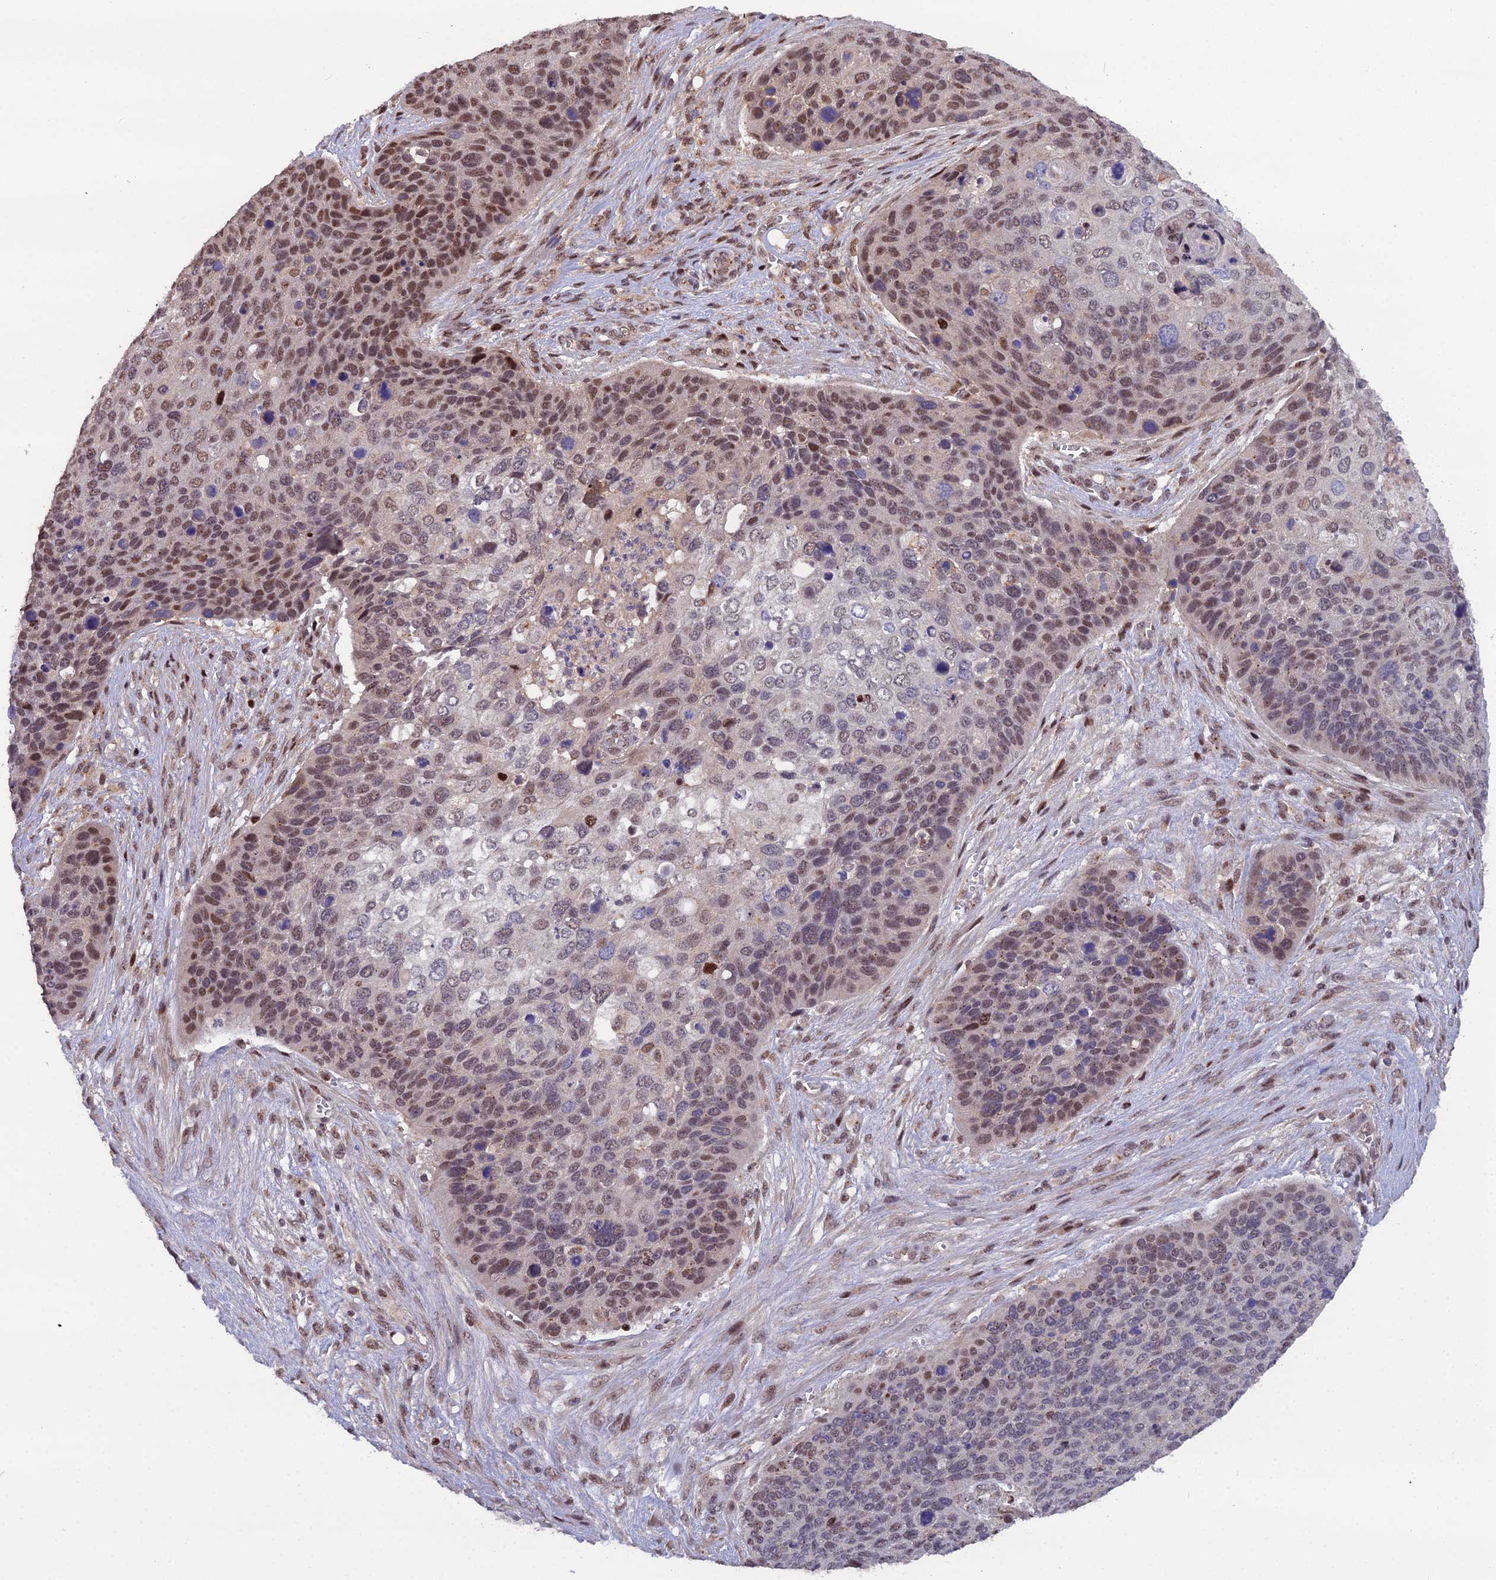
{"staining": {"intensity": "moderate", "quantity": "25%-75%", "location": "nuclear"}, "tissue": "skin cancer", "cell_type": "Tumor cells", "image_type": "cancer", "snomed": [{"axis": "morphology", "description": "Basal cell carcinoma"}, {"axis": "topography", "description": "Skin"}], "caption": "Immunohistochemistry staining of skin cancer, which reveals medium levels of moderate nuclear staining in approximately 25%-75% of tumor cells indicating moderate nuclear protein positivity. The staining was performed using DAB (brown) for protein detection and nuclei were counterstained in hematoxylin (blue).", "gene": "ARL2", "patient": {"sex": "female", "age": 74}}